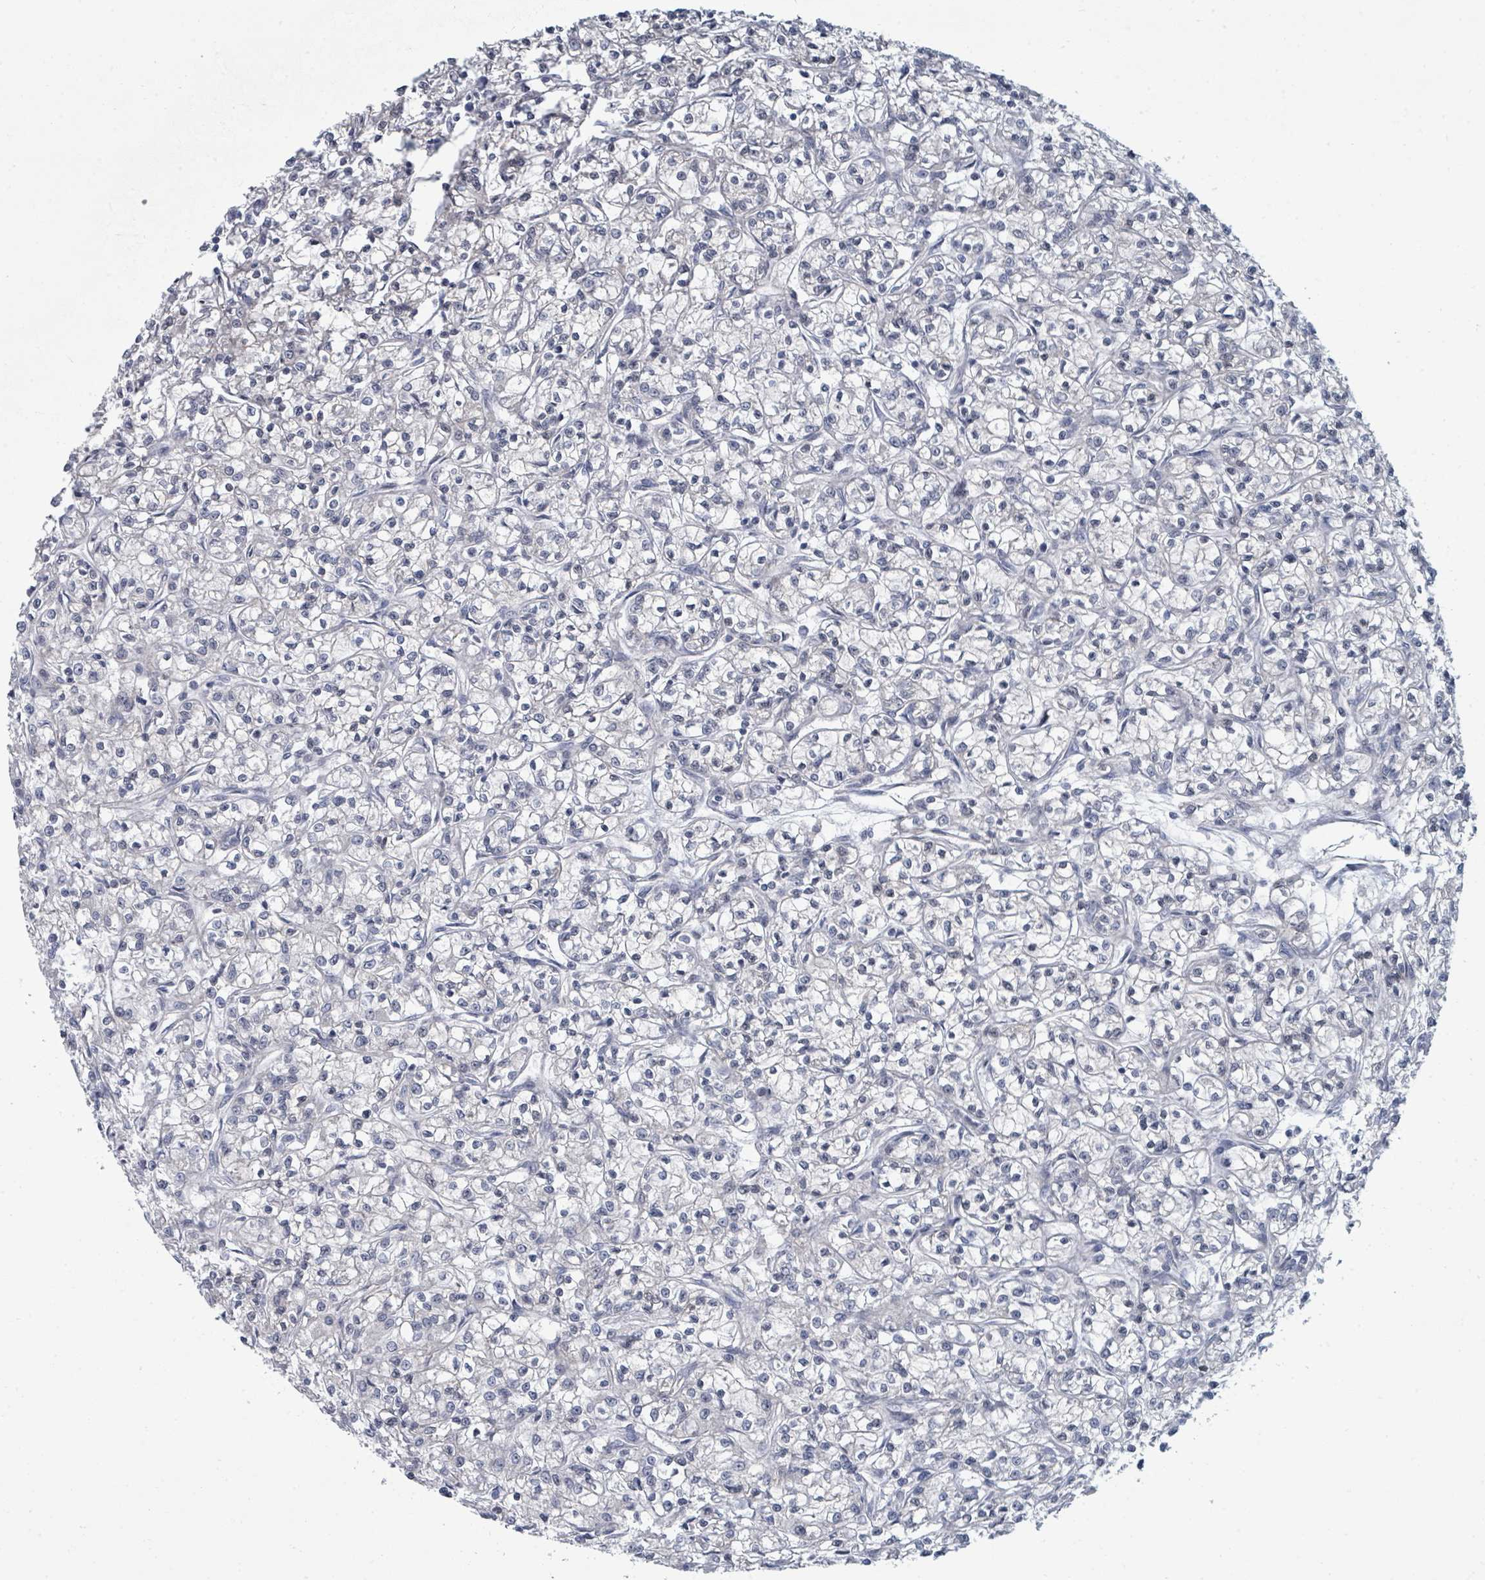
{"staining": {"intensity": "negative", "quantity": "none", "location": "none"}, "tissue": "renal cancer", "cell_type": "Tumor cells", "image_type": "cancer", "snomed": [{"axis": "morphology", "description": "Adenocarcinoma, NOS"}, {"axis": "topography", "description": "Kidney"}], "caption": "Tumor cells show no significant staining in renal cancer. The staining was performed using DAB to visualize the protein expression in brown, while the nuclei were stained in blue with hematoxylin (Magnification: 20x).", "gene": "SLC25A45", "patient": {"sex": "female", "age": 59}}